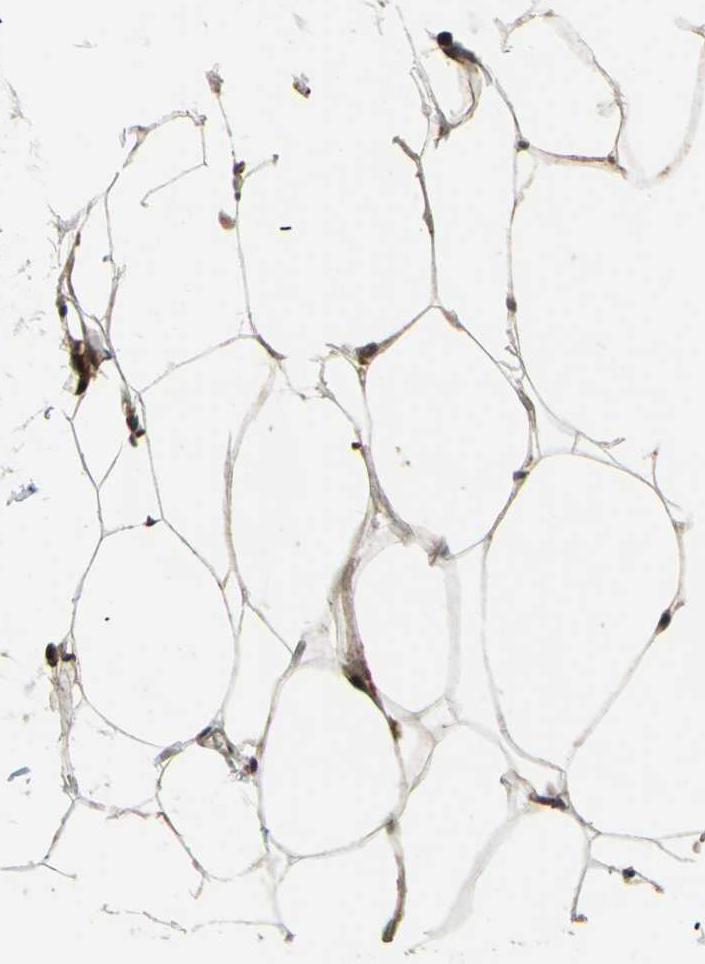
{"staining": {"intensity": "moderate", "quantity": ">75%", "location": "cytoplasmic/membranous,nuclear"}, "tissue": "adipose tissue", "cell_type": "Adipocytes", "image_type": "normal", "snomed": [{"axis": "morphology", "description": "Normal tissue, NOS"}, {"axis": "morphology", "description": "Duct carcinoma"}, {"axis": "topography", "description": "Breast"}, {"axis": "topography", "description": "Adipose tissue"}], "caption": "Moderate cytoplasmic/membranous,nuclear expression for a protein is seen in approximately >75% of adipocytes of benign adipose tissue using immunohistochemistry.", "gene": "ABCC8", "patient": {"sex": "female", "age": 37}}